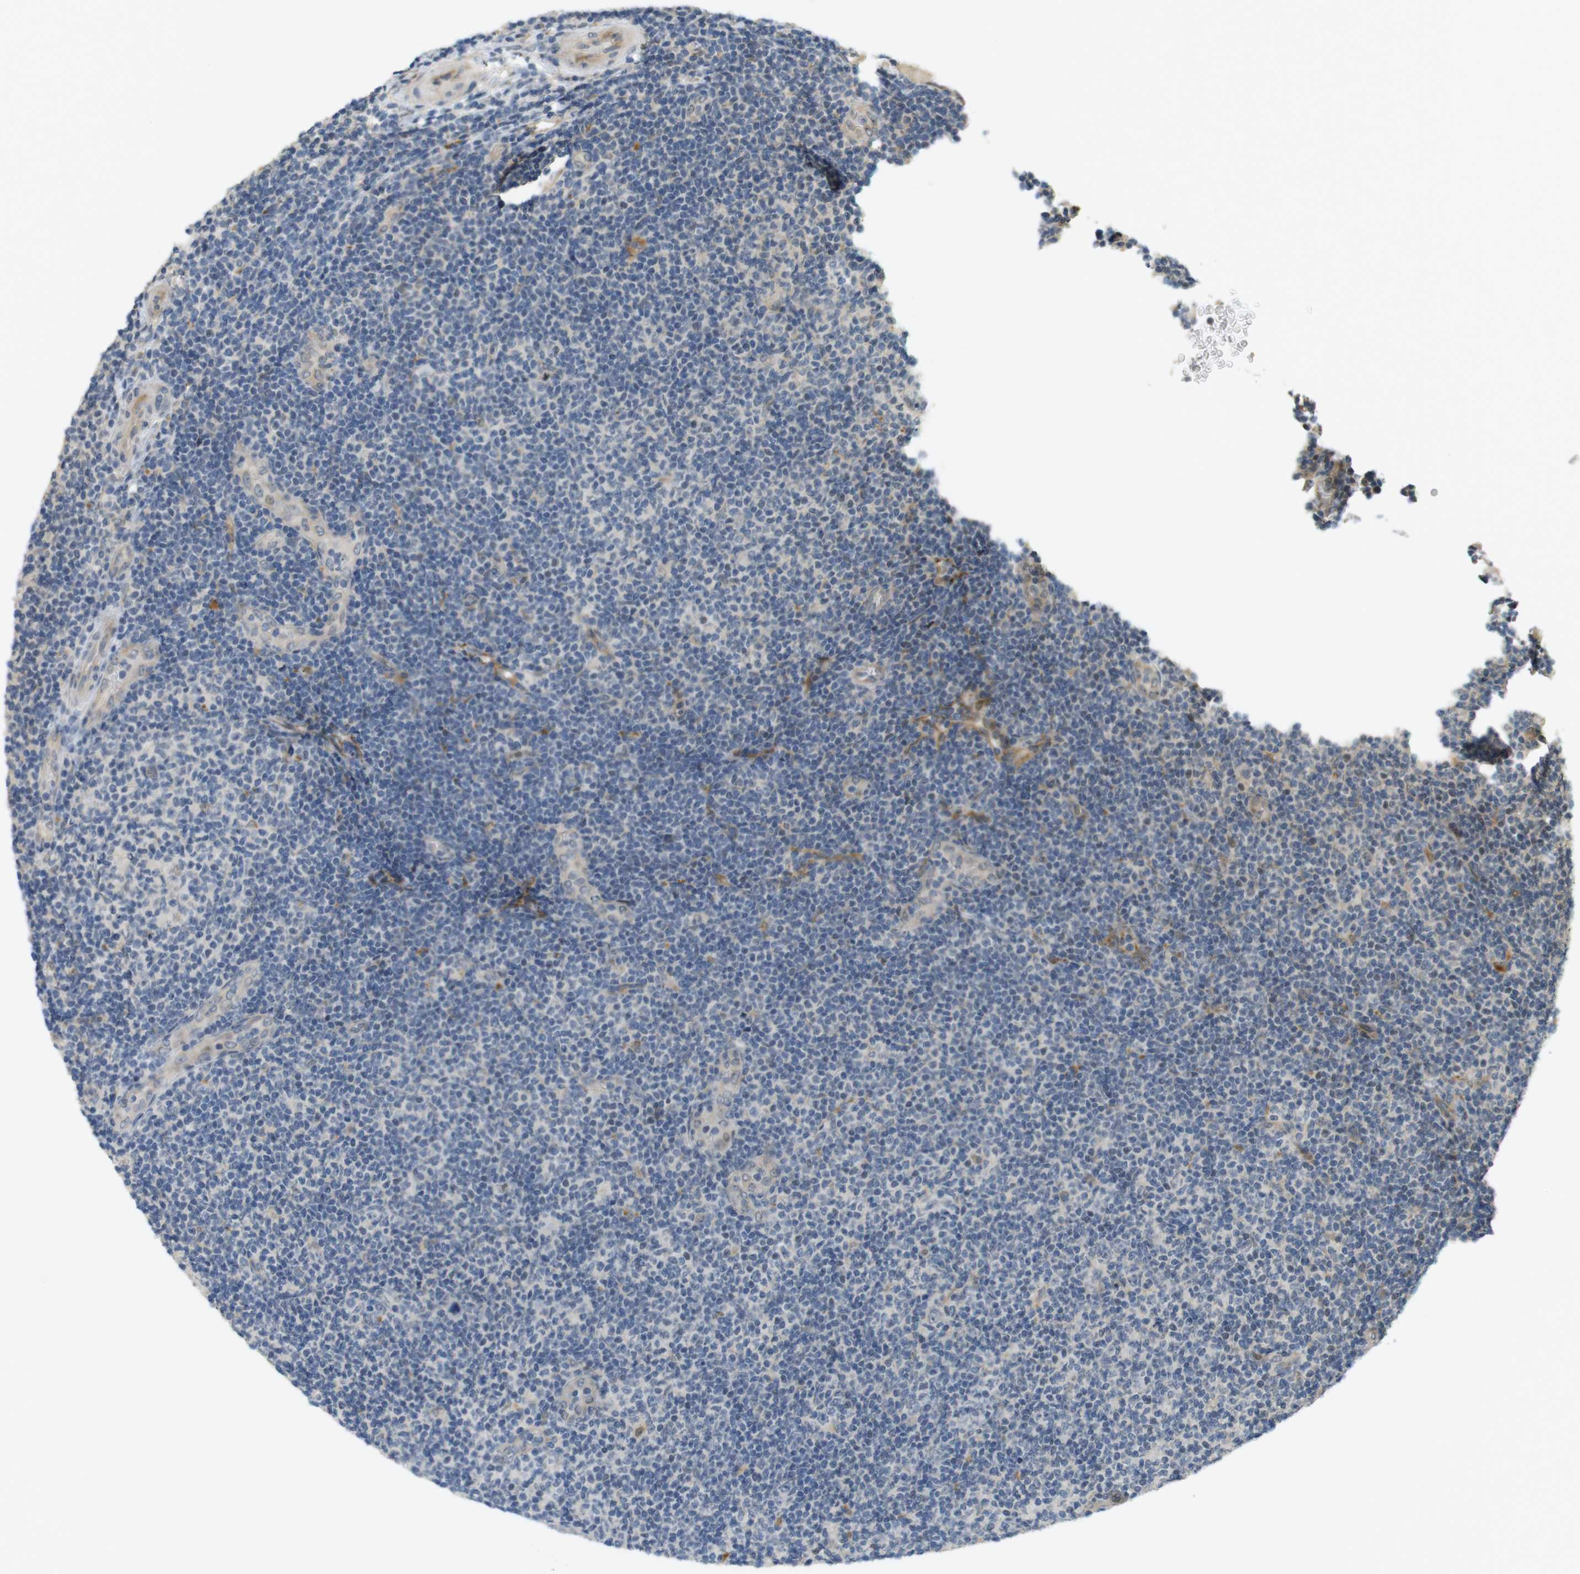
{"staining": {"intensity": "negative", "quantity": "none", "location": "none"}, "tissue": "lymphoma", "cell_type": "Tumor cells", "image_type": "cancer", "snomed": [{"axis": "morphology", "description": "Malignant lymphoma, non-Hodgkin's type, Low grade"}, {"axis": "topography", "description": "Lymph node"}], "caption": "Immunohistochemical staining of malignant lymphoma, non-Hodgkin's type (low-grade) demonstrates no significant expression in tumor cells.", "gene": "TSPAN9", "patient": {"sex": "male", "age": 83}}